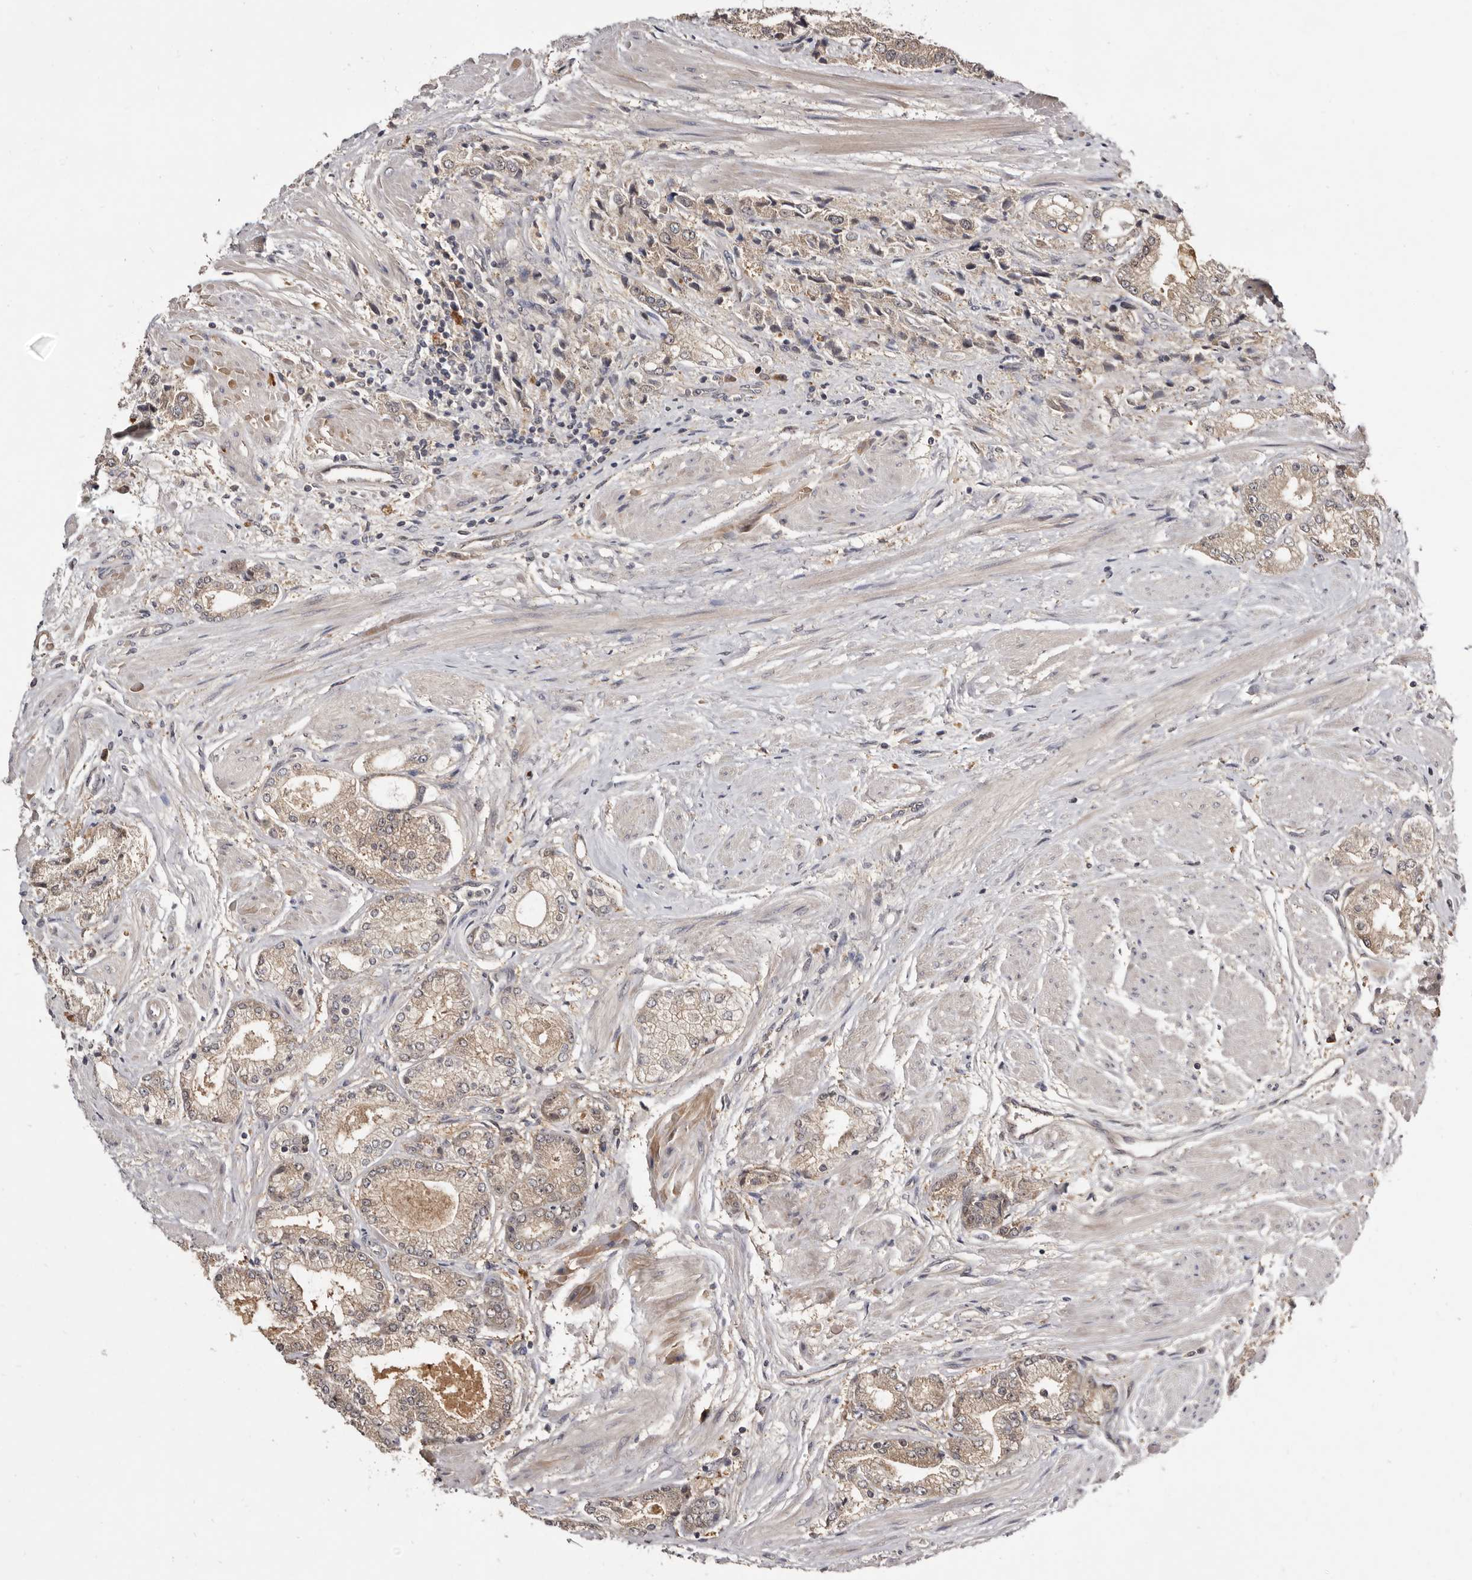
{"staining": {"intensity": "weak", "quantity": "<25%", "location": "cytoplasmic/membranous"}, "tissue": "prostate cancer", "cell_type": "Tumor cells", "image_type": "cancer", "snomed": [{"axis": "morphology", "description": "Adenocarcinoma, High grade"}, {"axis": "topography", "description": "Prostate"}], "caption": "Prostate cancer was stained to show a protein in brown. There is no significant expression in tumor cells. Brightfield microscopy of immunohistochemistry stained with DAB (3,3'-diaminobenzidine) (brown) and hematoxylin (blue), captured at high magnification.", "gene": "INAVA", "patient": {"sex": "male", "age": 50}}